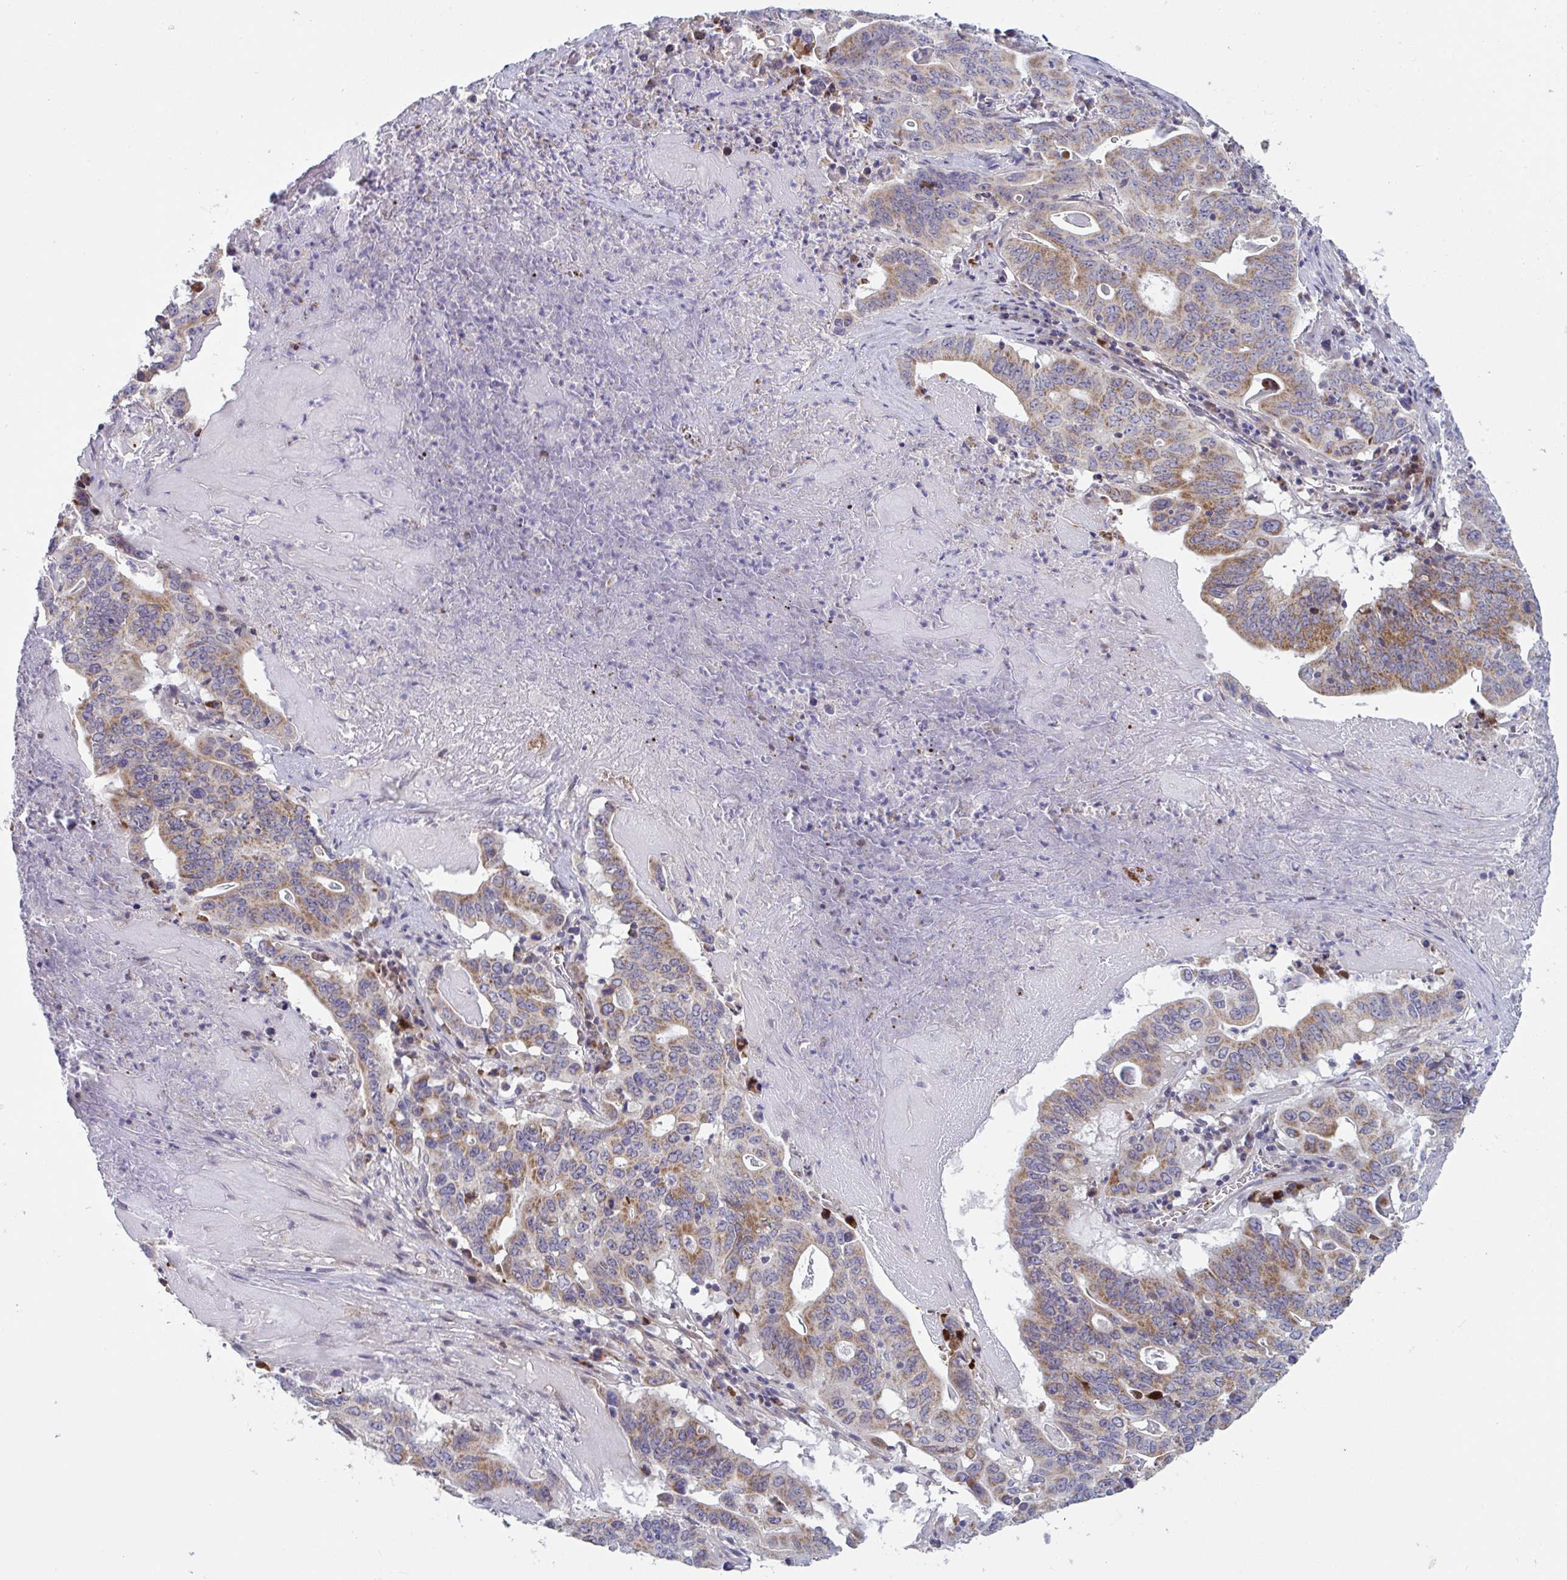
{"staining": {"intensity": "moderate", "quantity": ">75%", "location": "cytoplasmic/membranous"}, "tissue": "lung cancer", "cell_type": "Tumor cells", "image_type": "cancer", "snomed": [{"axis": "morphology", "description": "Adenocarcinoma, NOS"}, {"axis": "topography", "description": "Lung"}], "caption": "Human lung cancer (adenocarcinoma) stained with a brown dye demonstrates moderate cytoplasmic/membranous positive expression in about >75% of tumor cells.", "gene": "MRPS2", "patient": {"sex": "female", "age": 60}}